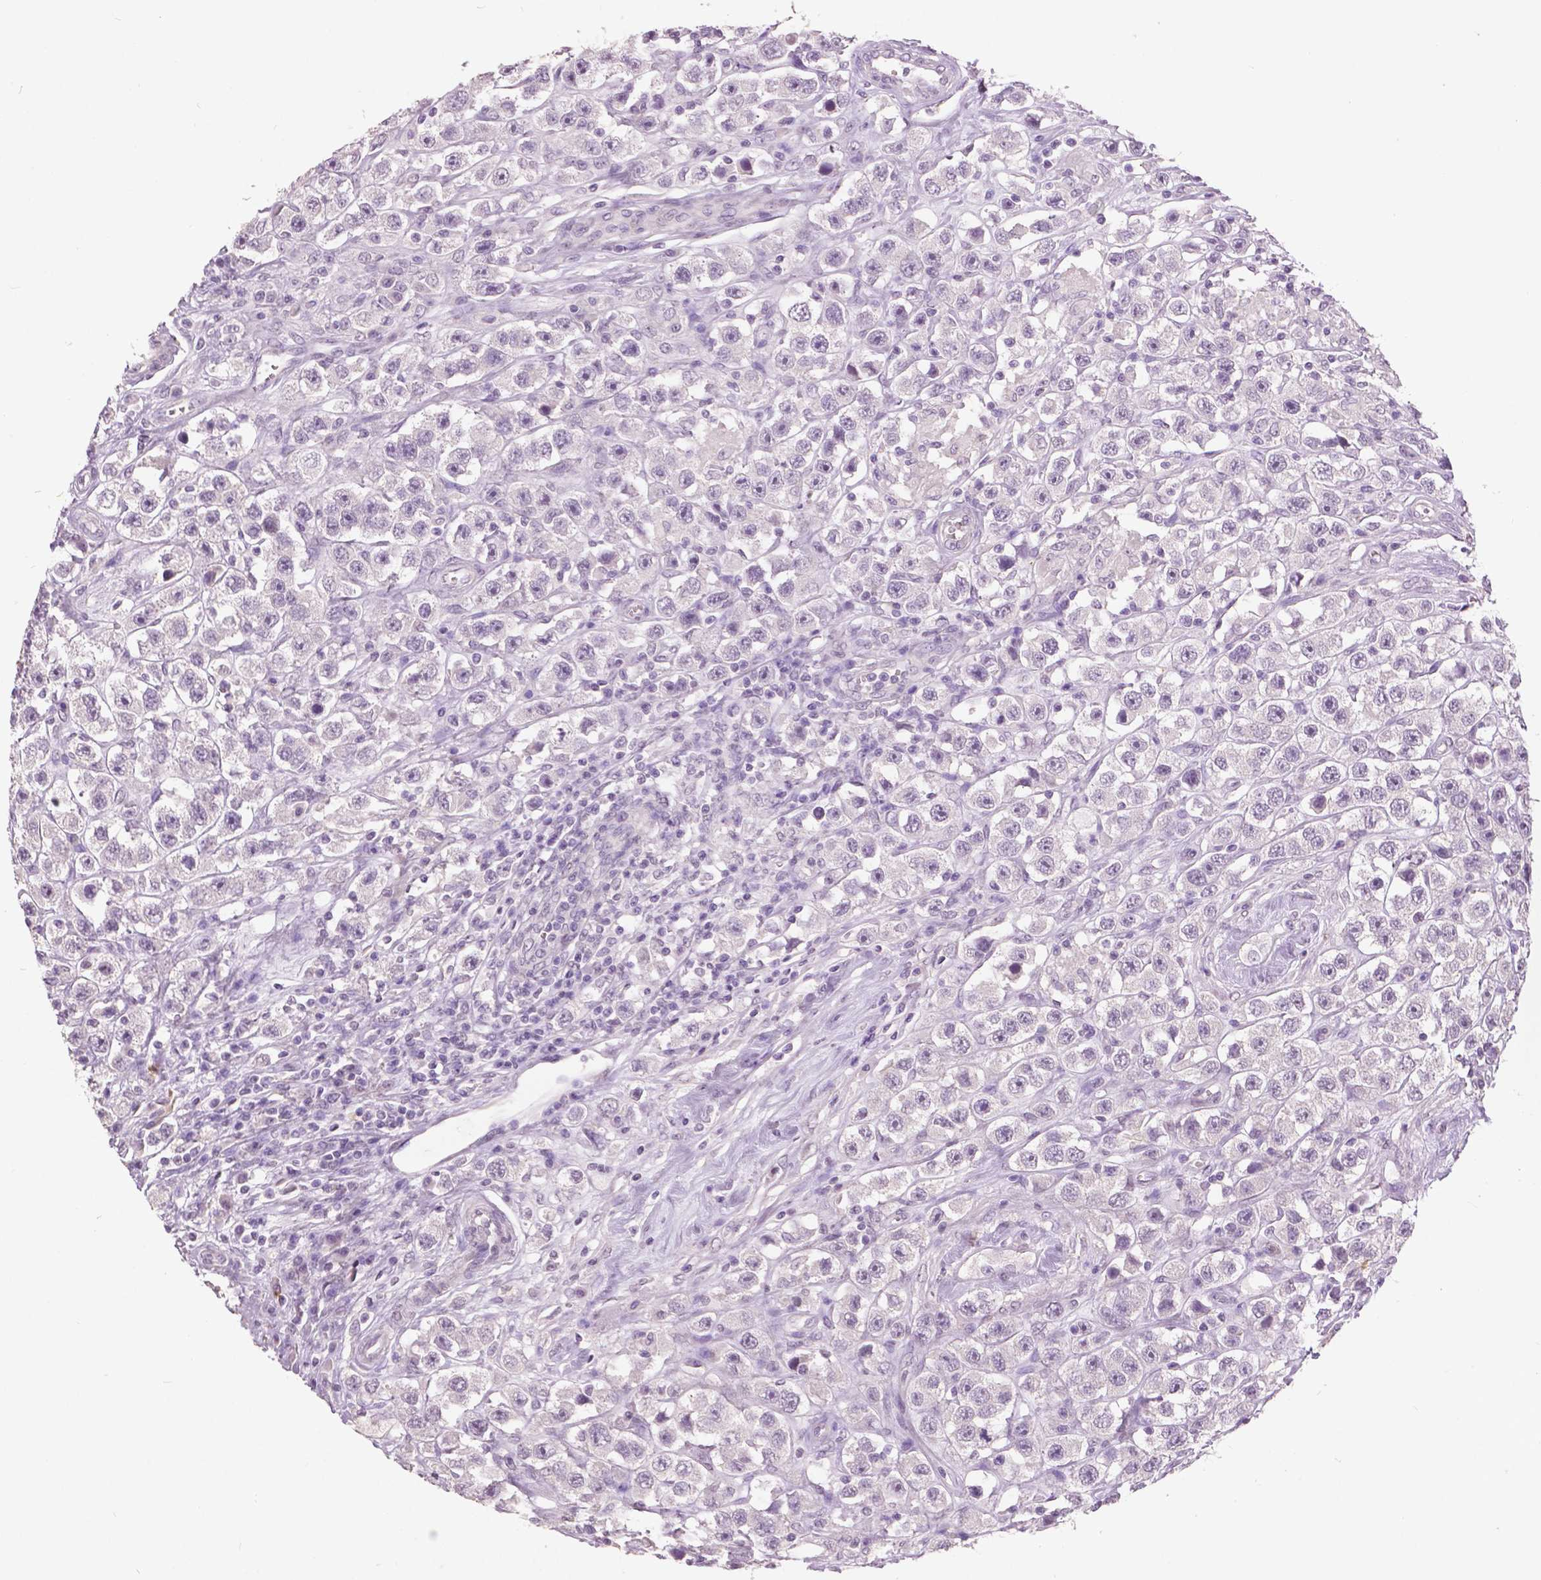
{"staining": {"intensity": "negative", "quantity": "none", "location": "none"}, "tissue": "testis cancer", "cell_type": "Tumor cells", "image_type": "cancer", "snomed": [{"axis": "morphology", "description": "Seminoma, NOS"}, {"axis": "topography", "description": "Testis"}], "caption": "DAB (3,3'-diaminobenzidine) immunohistochemical staining of testis seminoma demonstrates no significant positivity in tumor cells.", "gene": "GRIN2A", "patient": {"sex": "male", "age": 45}}